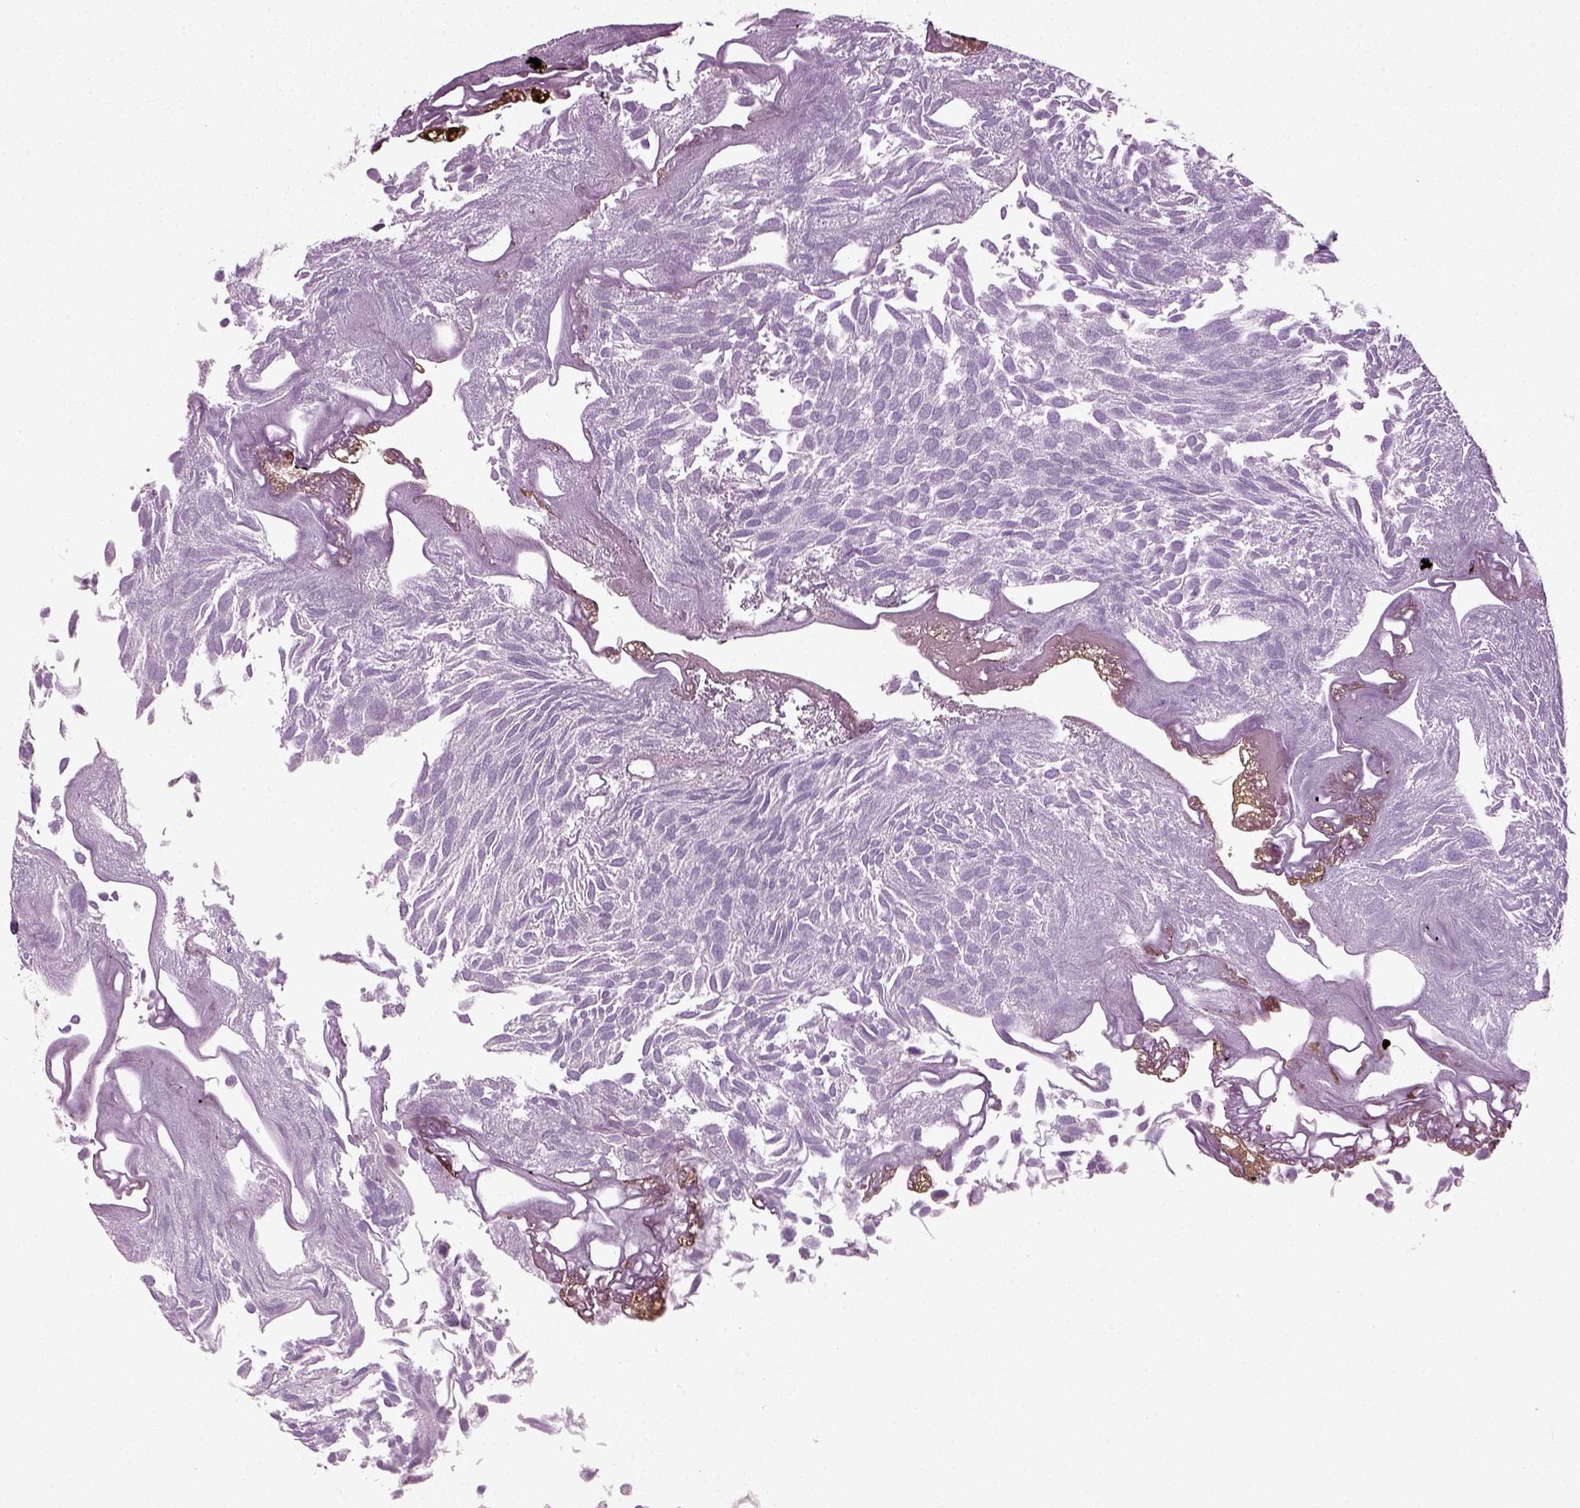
{"staining": {"intensity": "negative", "quantity": "none", "location": "none"}, "tissue": "urothelial cancer", "cell_type": "Tumor cells", "image_type": "cancer", "snomed": [{"axis": "morphology", "description": "Urothelial carcinoma, Low grade"}, {"axis": "topography", "description": "Urinary bladder"}], "caption": "This is an IHC micrograph of human low-grade urothelial carcinoma. There is no positivity in tumor cells.", "gene": "SCG5", "patient": {"sex": "male", "age": 52}}